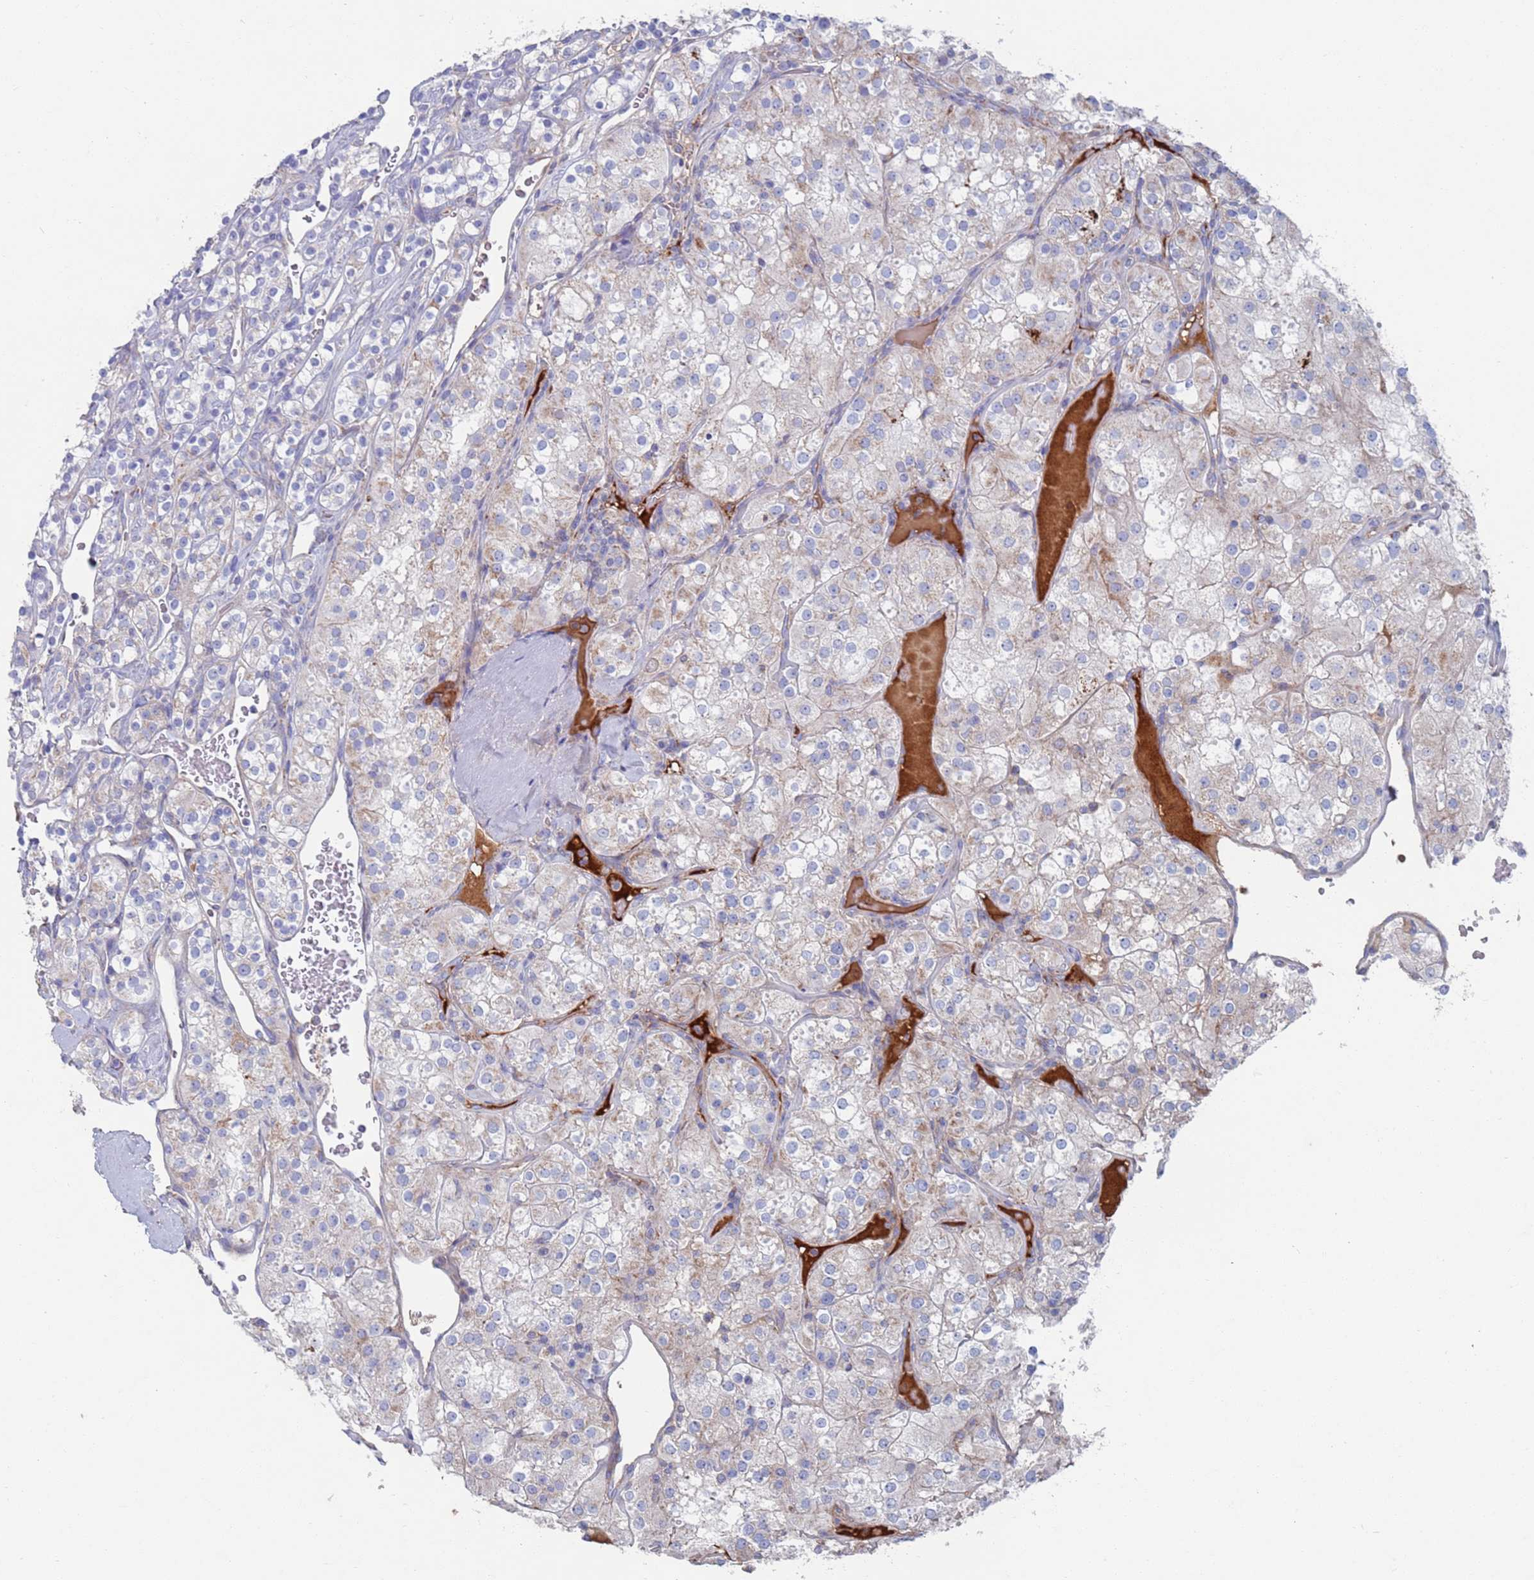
{"staining": {"intensity": "weak", "quantity": "<25%", "location": "cytoplasmic/membranous"}, "tissue": "renal cancer", "cell_type": "Tumor cells", "image_type": "cancer", "snomed": [{"axis": "morphology", "description": "Adenocarcinoma, NOS"}, {"axis": "topography", "description": "Kidney"}], "caption": "This is a micrograph of immunohistochemistry (IHC) staining of renal cancer, which shows no staining in tumor cells.", "gene": "MRPL22", "patient": {"sex": "male", "age": 77}}